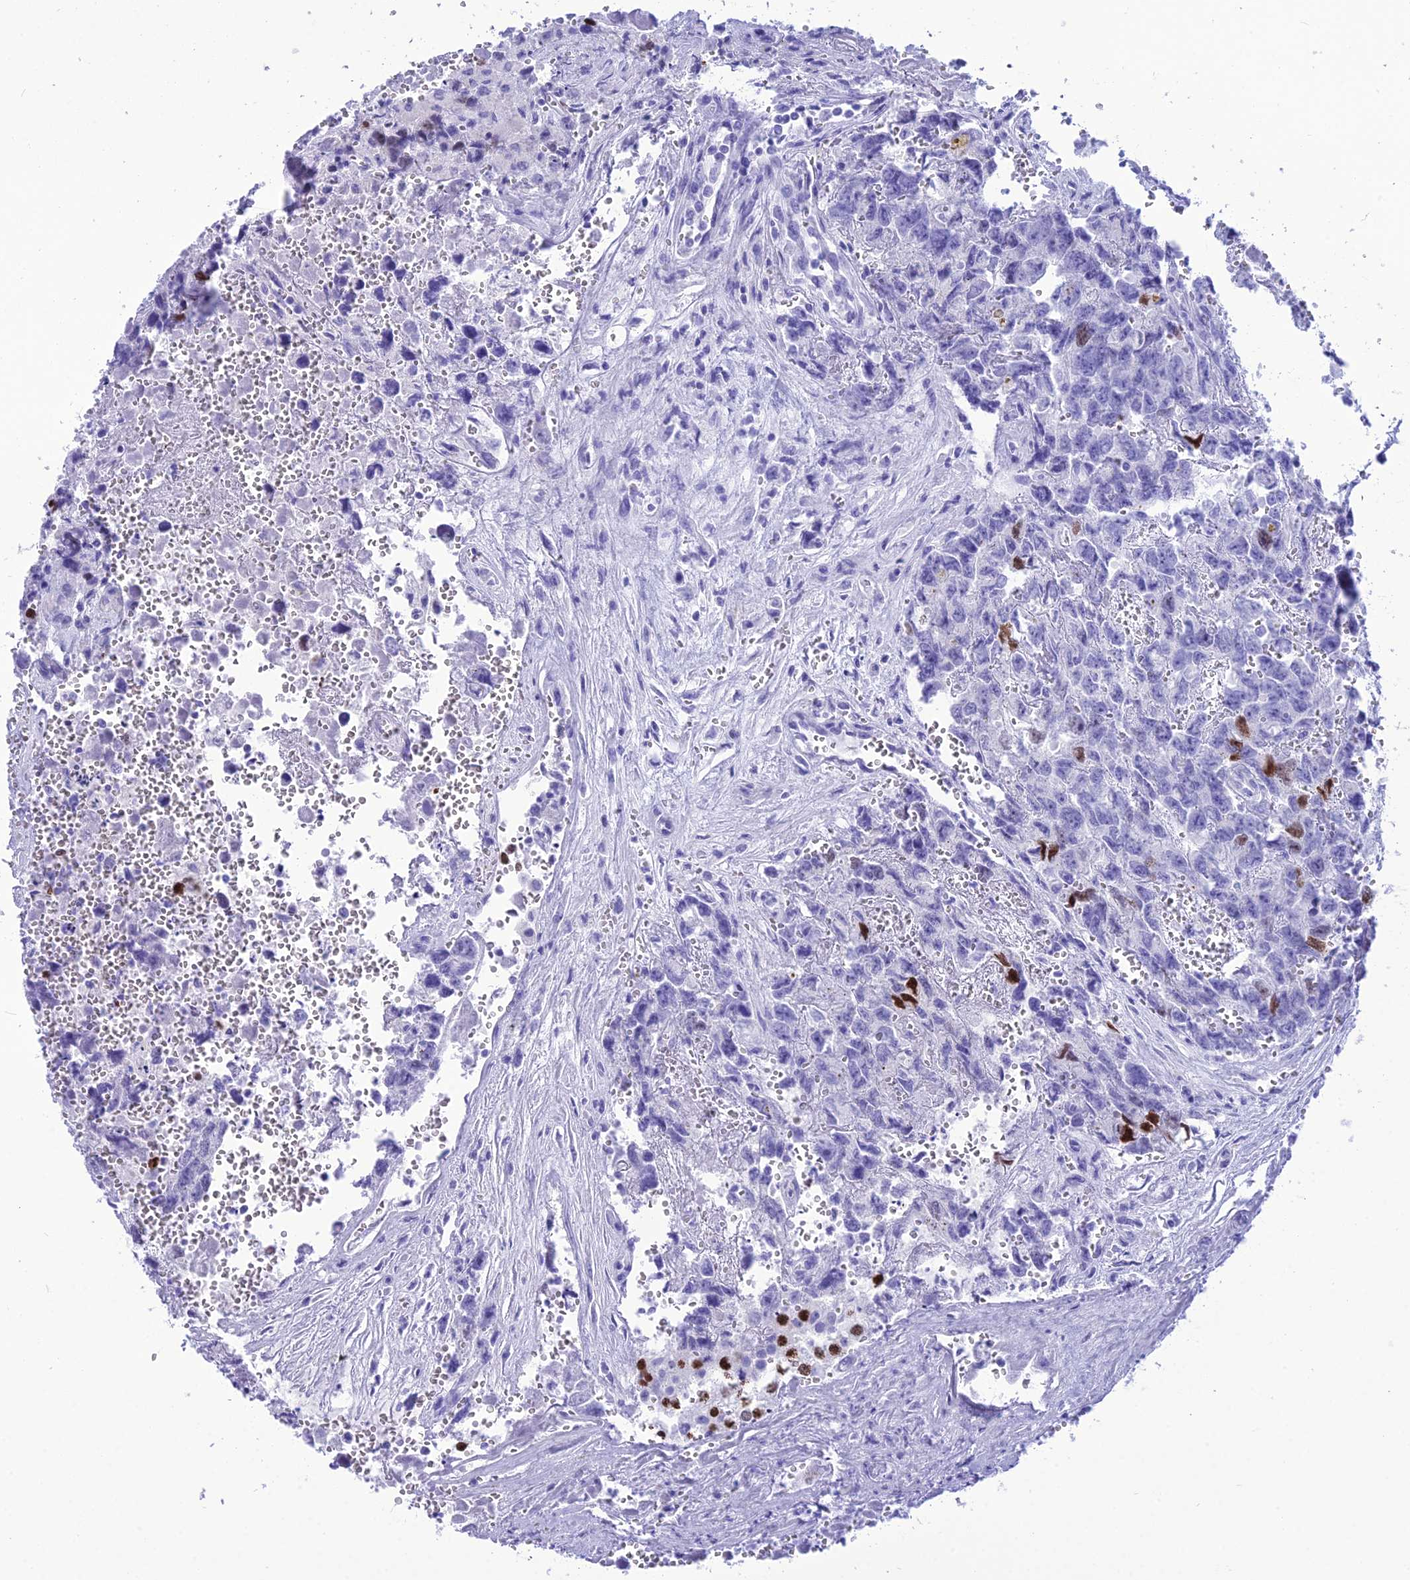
{"staining": {"intensity": "strong", "quantity": "<25%", "location": "nuclear"}, "tissue": "testis cancer", "cell_type": "Tumor cells", "image_type": "cancer", "snomed": [{"axis": "morphology", "description": "Carcinoma, Embryonal, NOS"}, {"axis": "topography", "description": "Testis"}], "caption": "The photomicrograph exhibits a brown stain indicating the presence of a protein in the nuclear of tumor cells in testis cancer (embryonal carcinoma).", "gene": "PNMA5", "patient": {"sex": "male", "age": 31}}